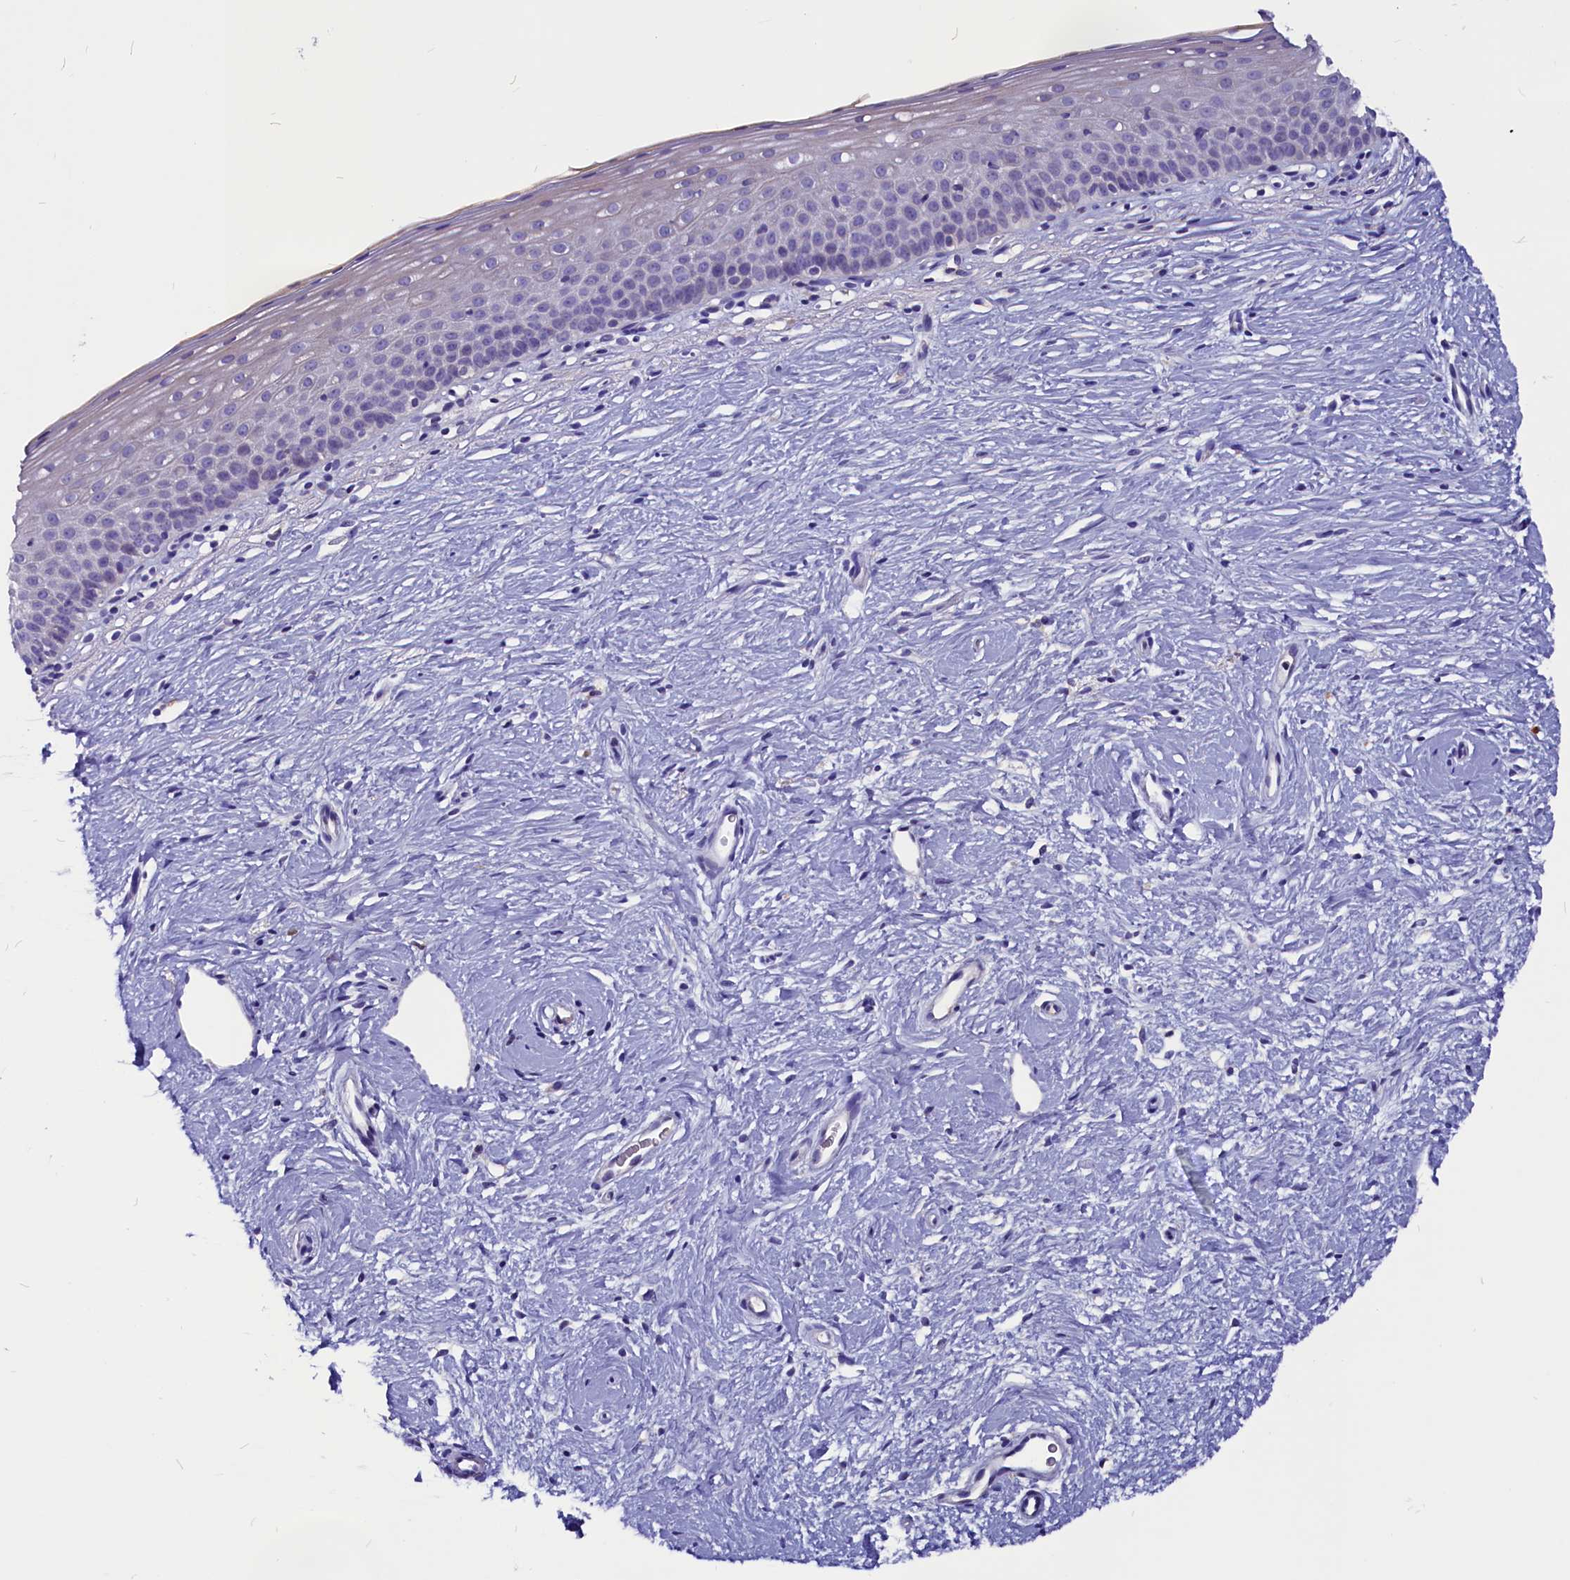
{"staining": {"intensity": "moderate", "quantity": "<25%", "location": "cytoplasmic/membranous"}, "tissue": "cervix", "cell_type": "Glandular cells", "image_type": "normal", "snomed": [{"axis": "morphology", "description": "Normal tissue, NOS"}, {"axis": "topography", "description": "Cervix"}], "caption": "Glandular cells reveal moderate cytoplasmic/membranous positivity in approximately <25% of cells in unremarkable cervix. (DAB IHC with brightfield microscopy, high magnification).", "gene": "CCBE1", "patient": {"sex": "female", "age": 57}}